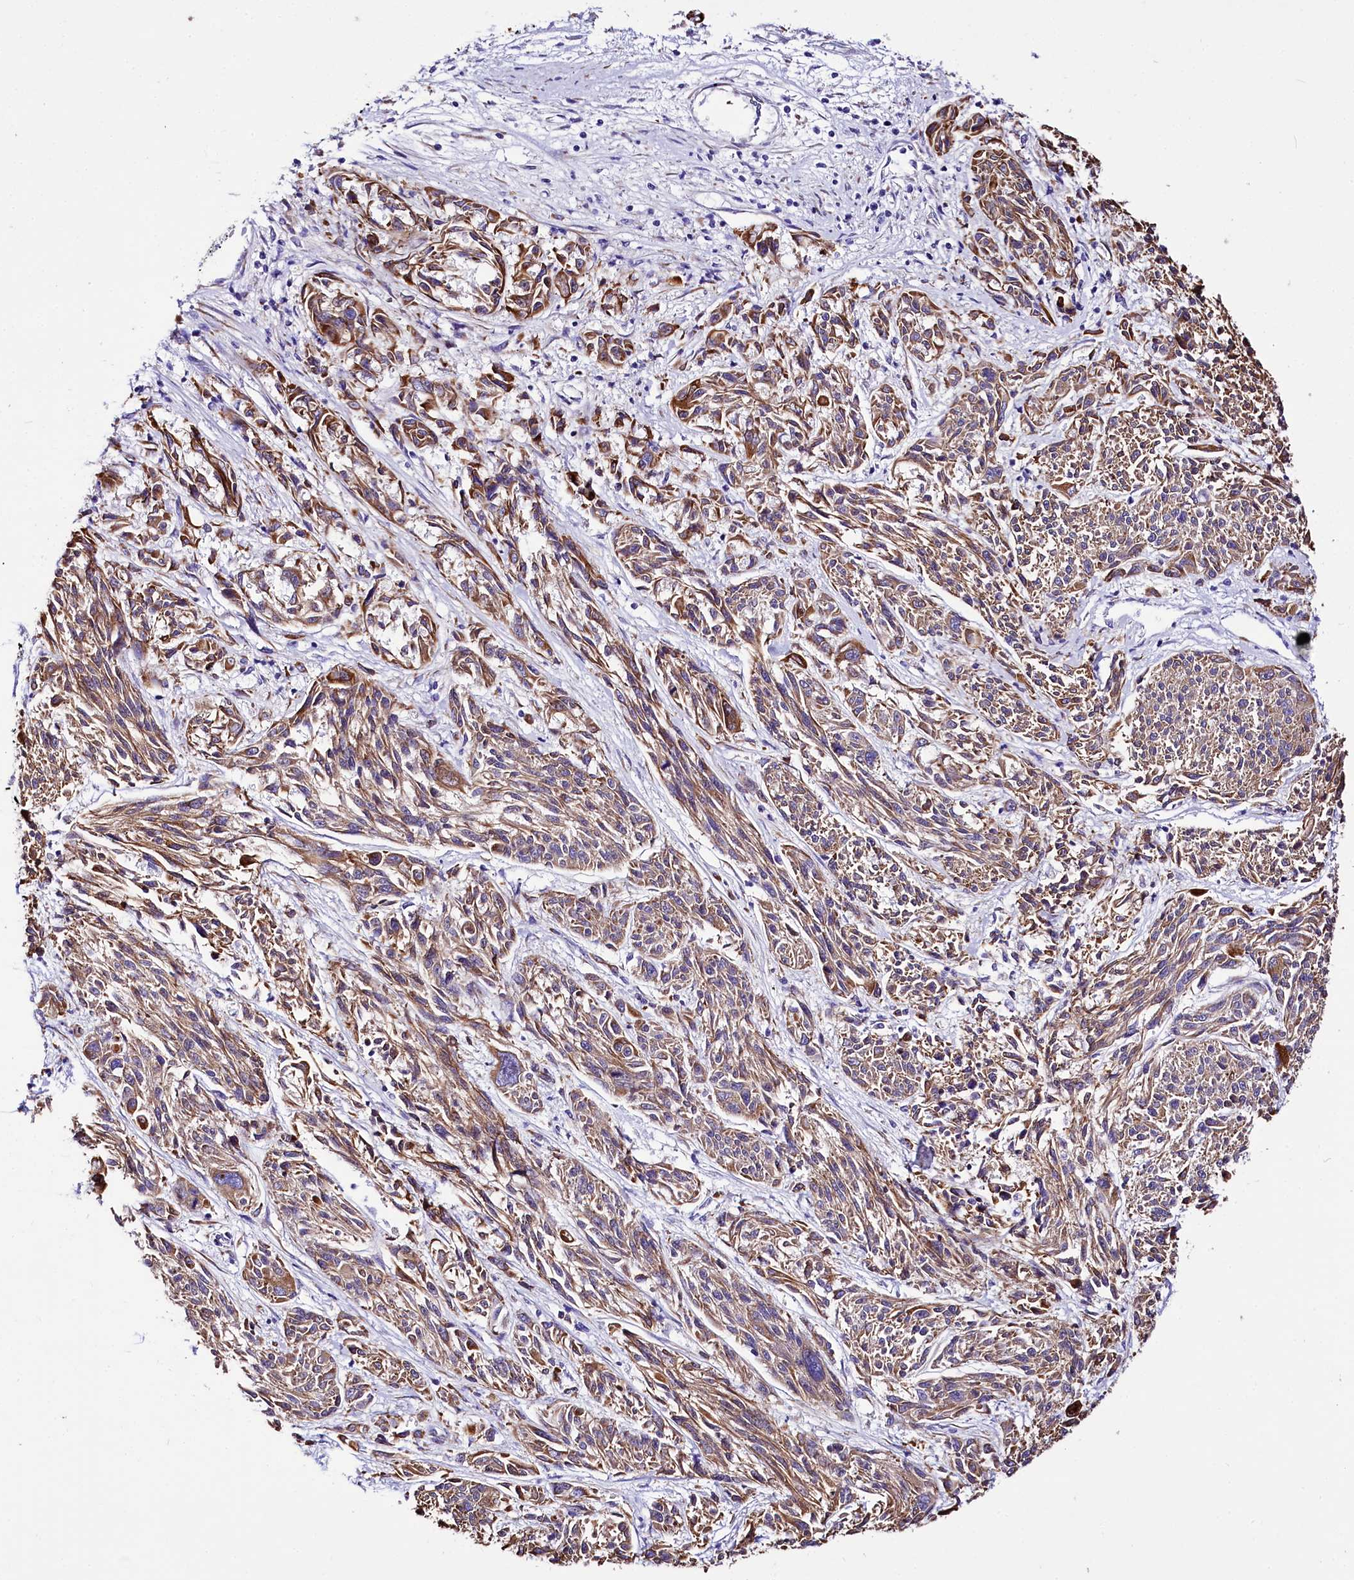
{"staining": {"intensity": "moderate", "quantity": ">75%", "location": "cytoplasmic/membranous"}, "tissue": "melanoma", "cell_type": "Tumor cells", "image_type": "cancer", "snomed": [{"axis": "morphology", "description": "Malignant melanoma, NOS"}, {"axis": "topography", "description": "Skin"}], "caption": "Immunohistochemical staining of human melanoma reveals moderate cytoplasmic/membranous protein staining in about >75% of tumor cells.", "gene": "A2ML1", "patient": {"sex": "male", "age": 53}}